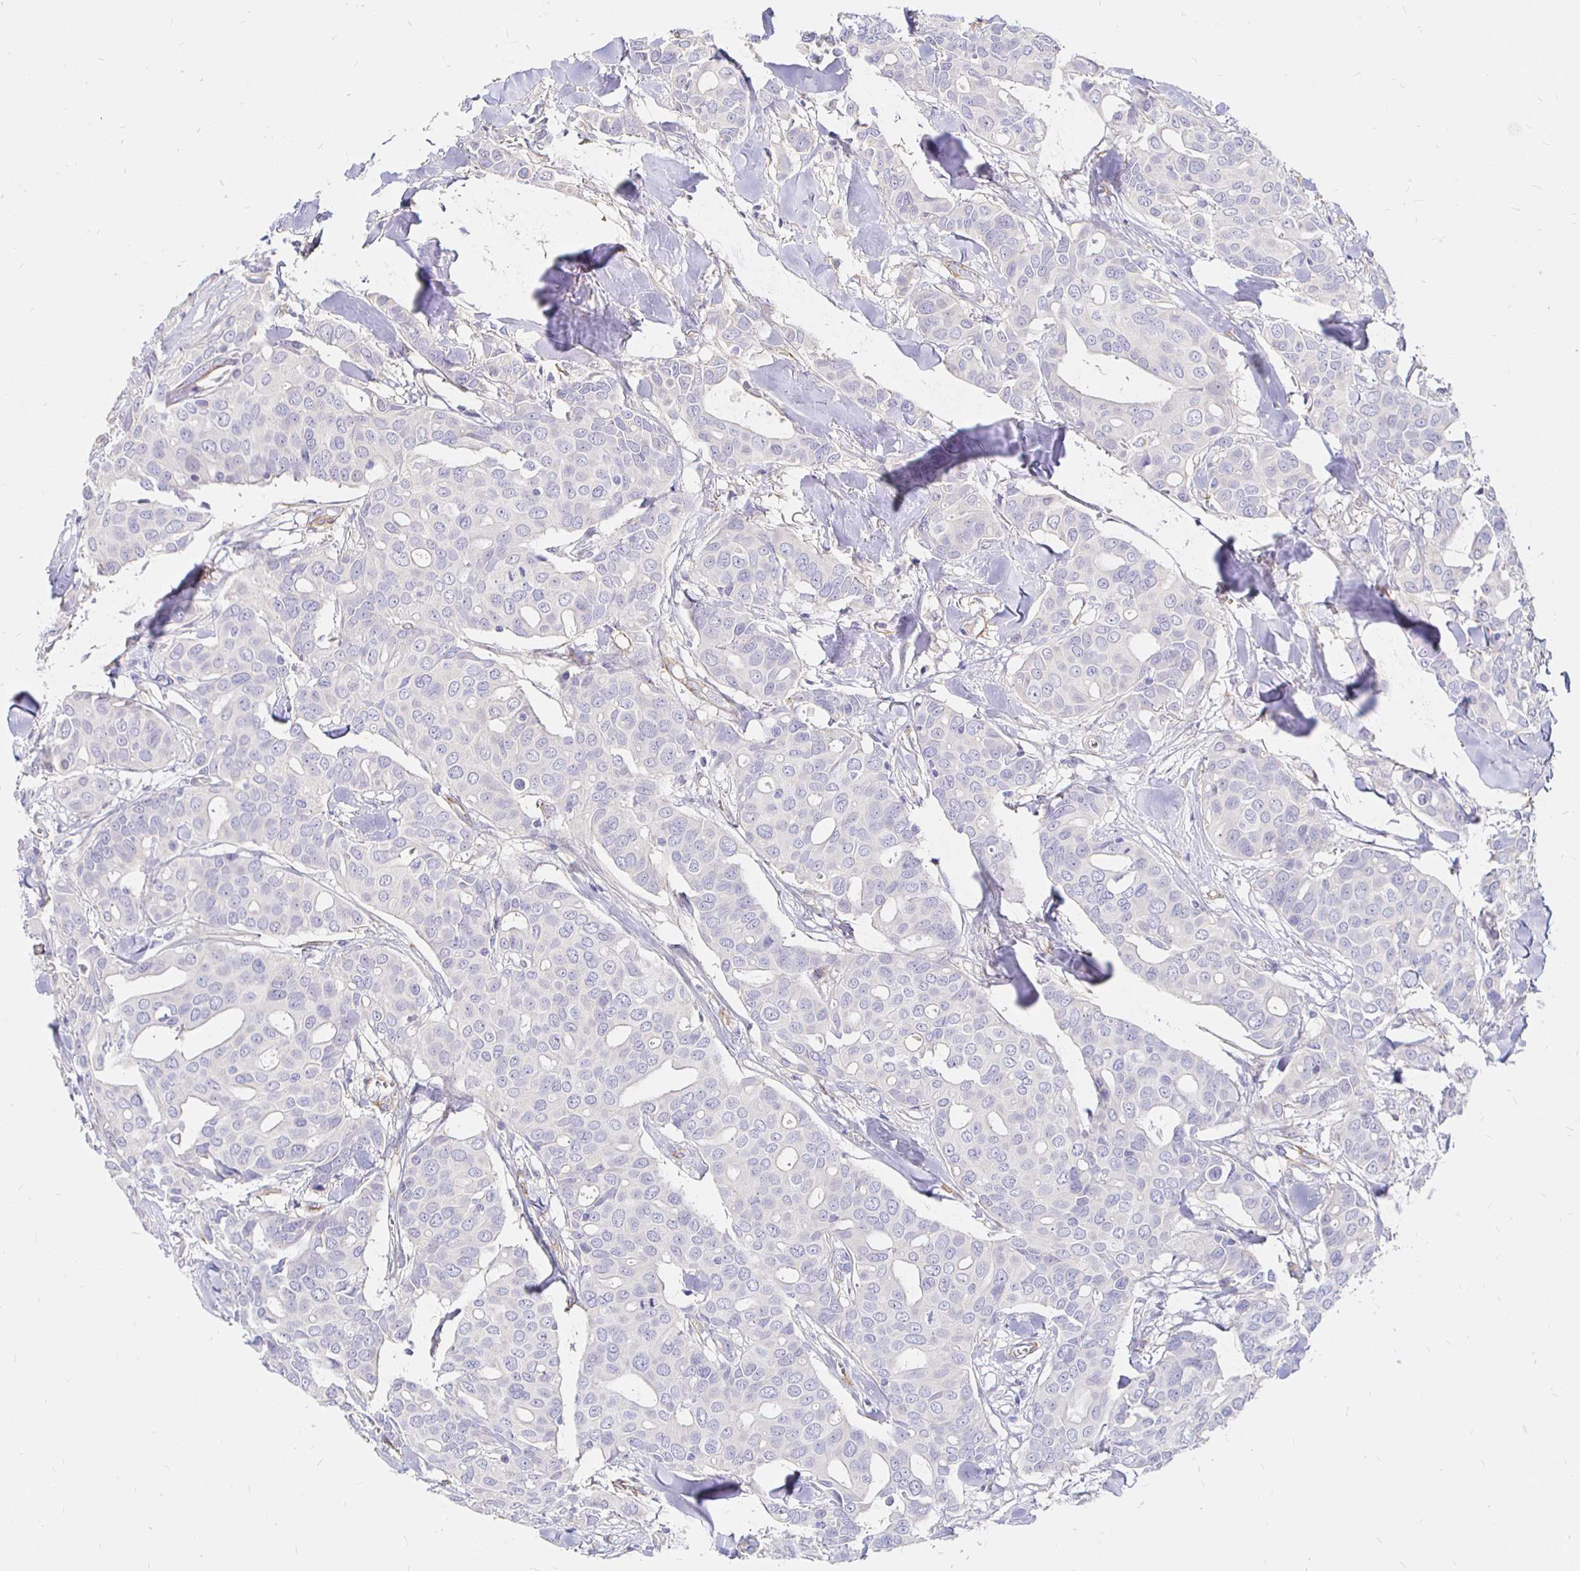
{"staining": {"intensity": "negative", "quantity": "none", "location": "none"}, "tissue": "breast cancer", "cell_type": "Tumor cells", "image_type": "cancer", "snomed": [{"axis": "morphology", "description": "Duct carcinoma"}, {"axis": "topography", "description": "Breast"}], "caption": "An immunohistochemistry histopathology image of breast cancer is shown. There is no staining in tumor cells of breast cancer.", "gene": "PALM2AKAP2", "patient": {"sex": "female", "age": 54}}